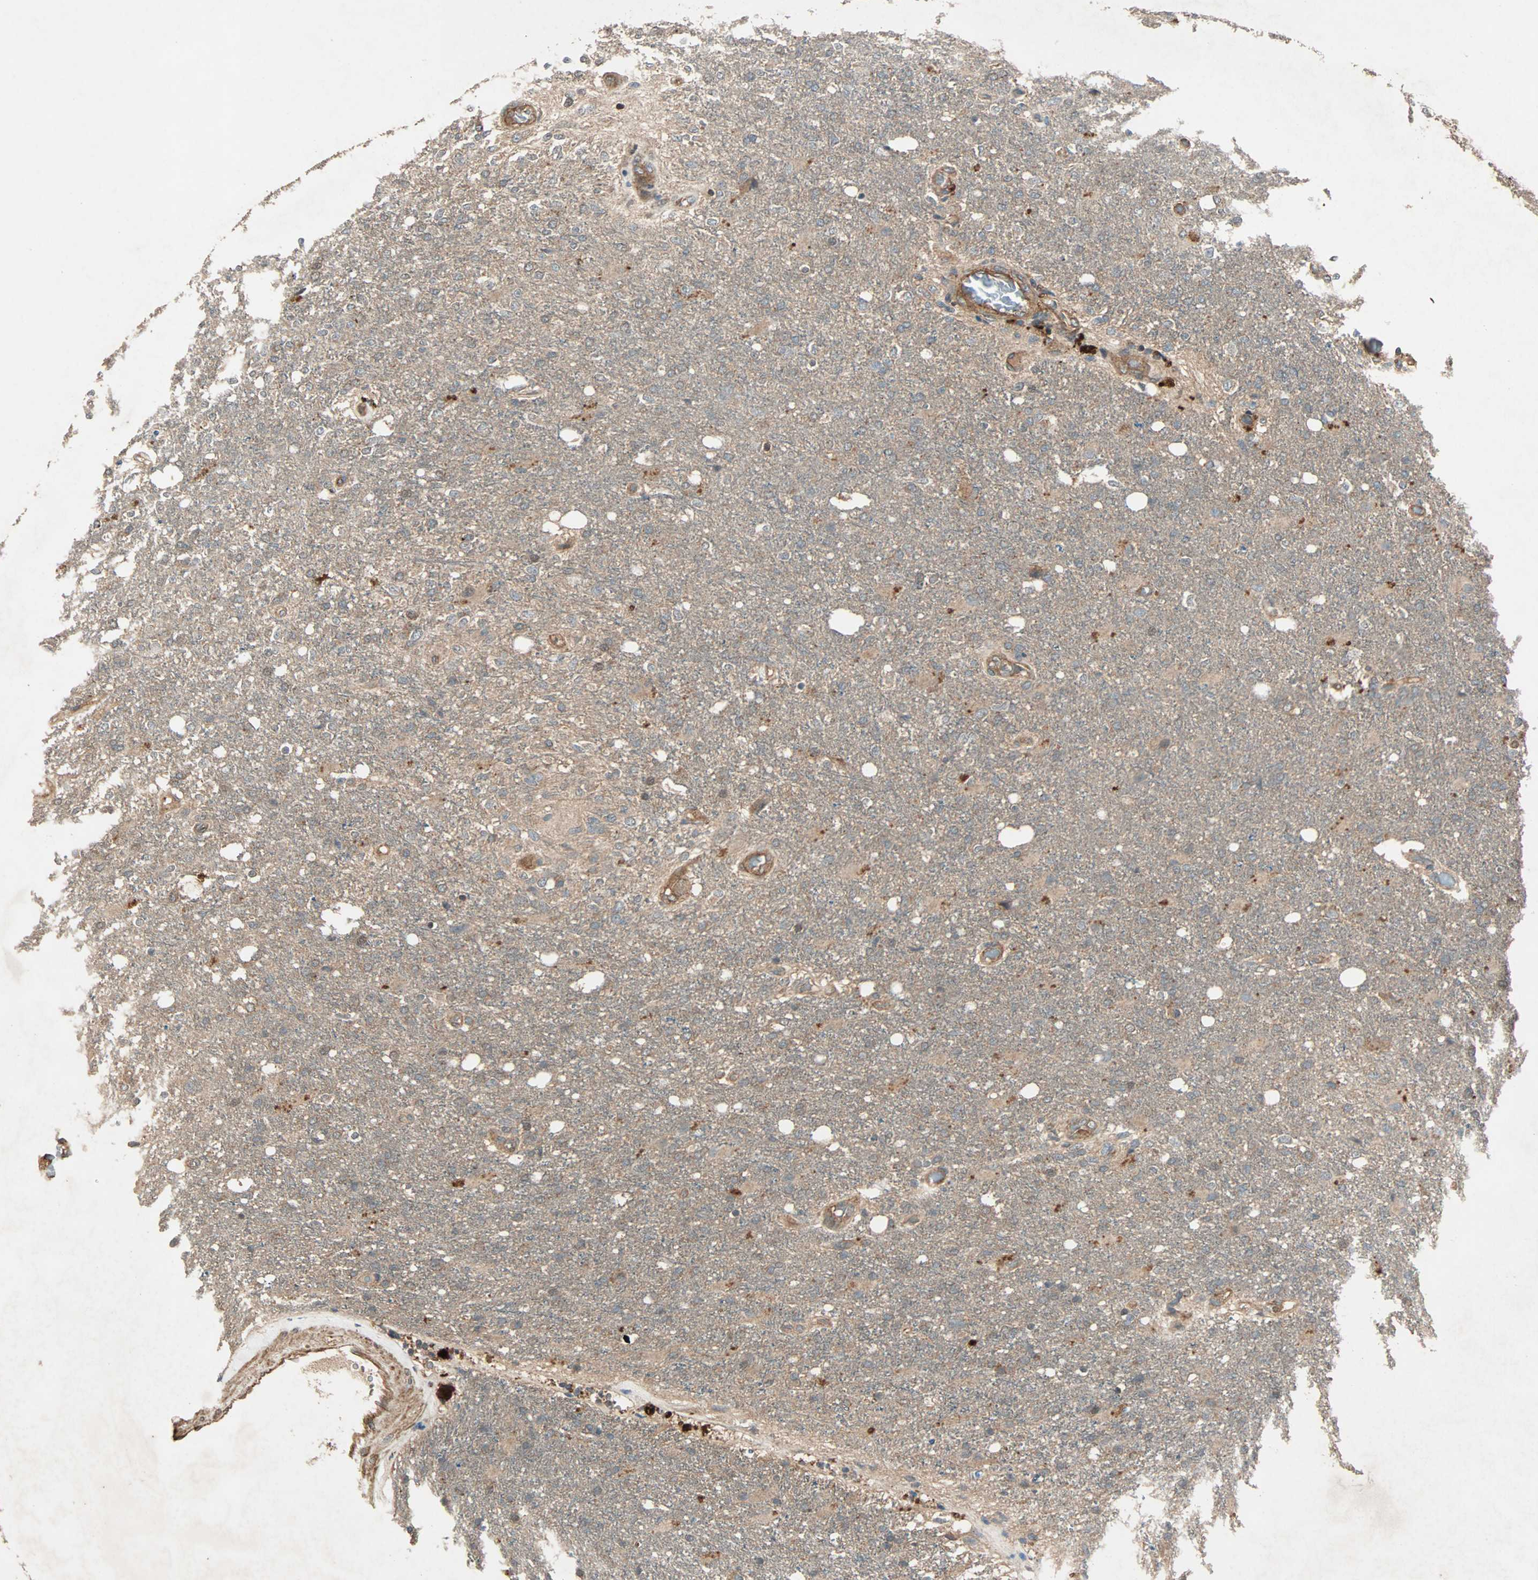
{"staining": {"intensity": "weak", "quantity": ">75%", "location": "cytoplasmic/membranous"}, "tissue": "glioma", "cell_type": "Tumor cells", "image_type": "cancer", "snomed": [{"axis": "morphology", "description": "Normal tissue, NOS"}, {"axis": "morphology", "description": "Glioma, malignant, High grade"}, {"axis": "topography", "description": "Cerebral cortex"}], "caption": "An immunohistochemistry (IHC) micrograph of neoplastic tissue is shown. Protein staining in brown labels weak cytoplasmic/membranous positivity in malignant high-grade glioma within tumor cells.", "gene": "GCK", "patient": {"sex": "male", "age": 77}}